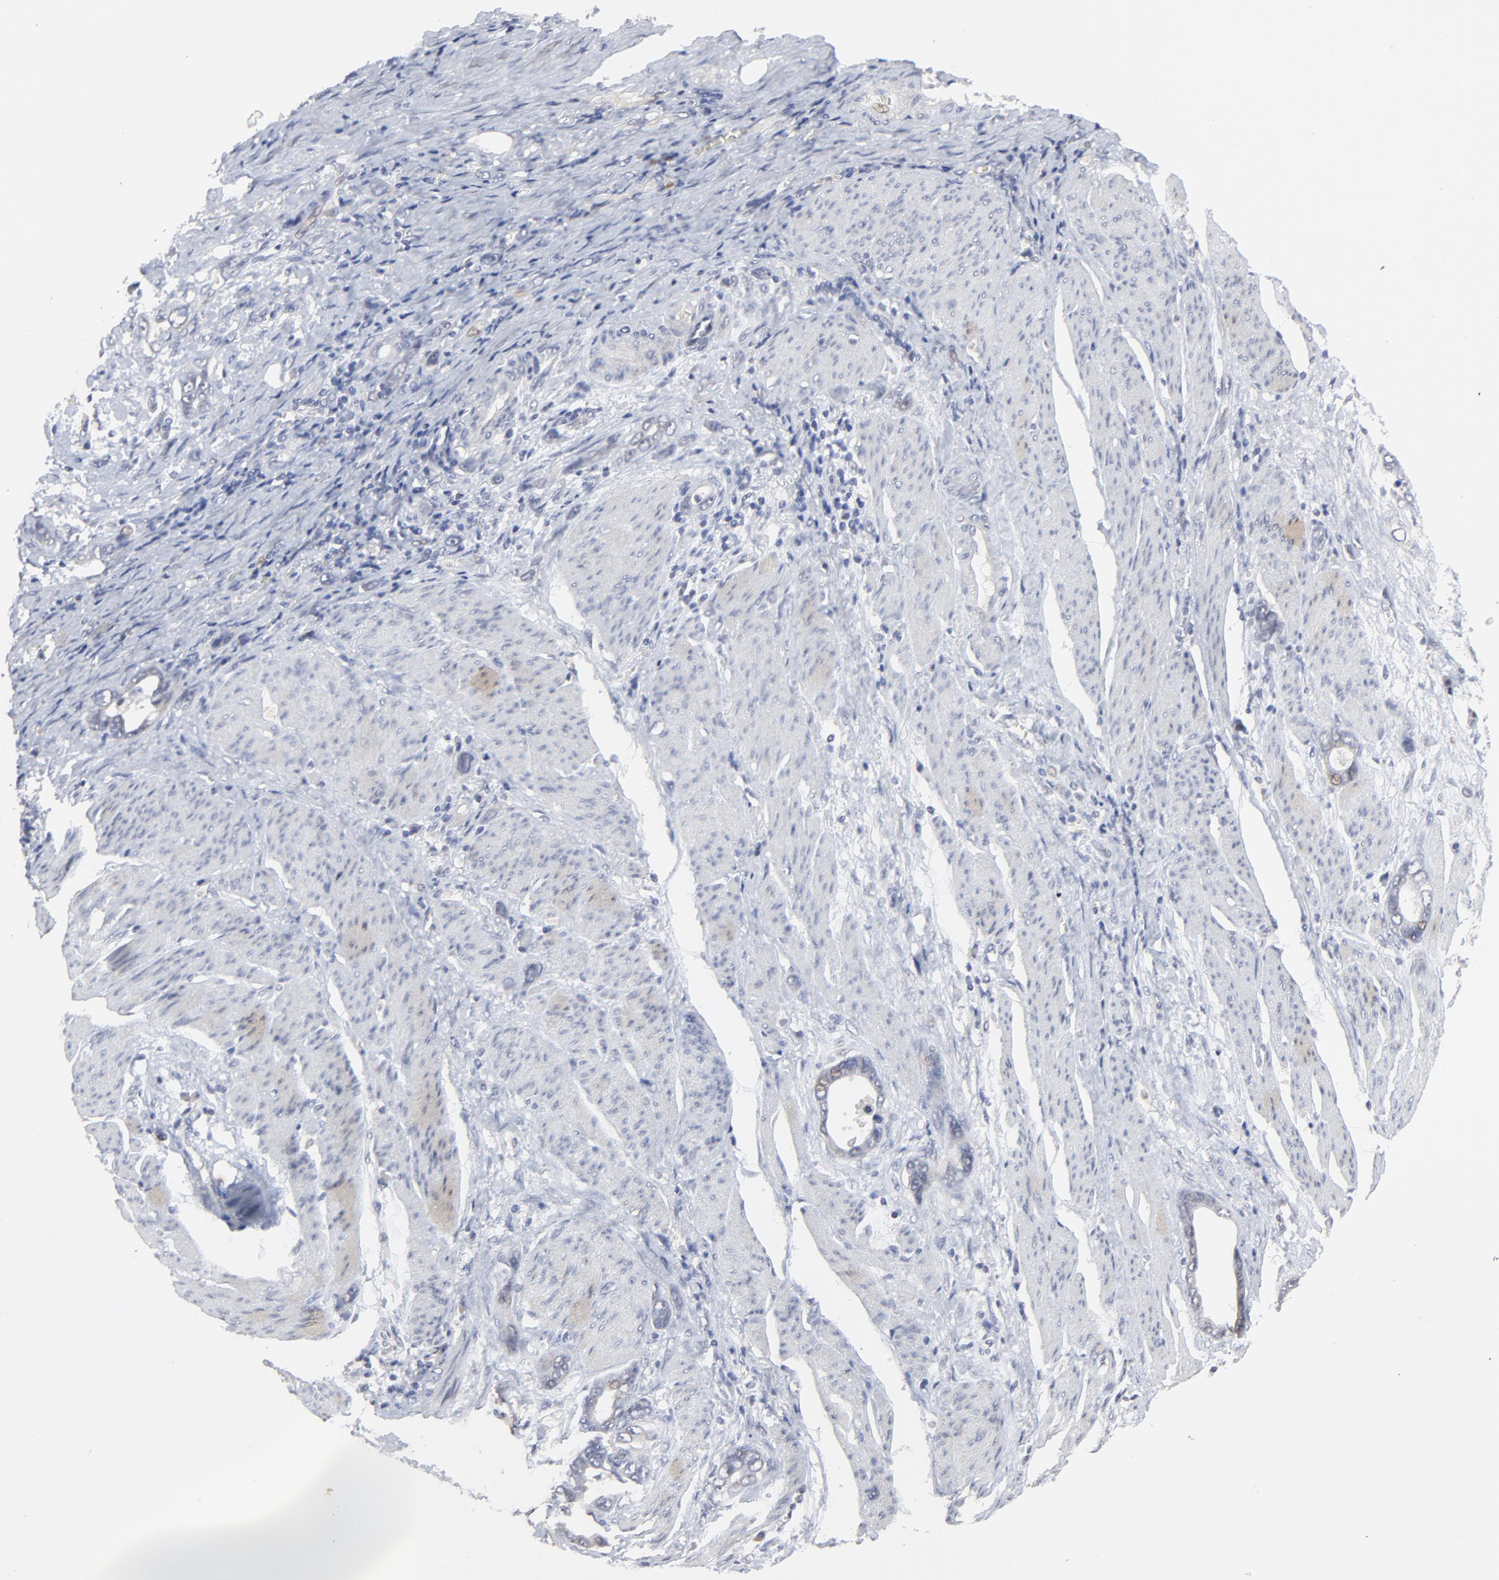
{"staining": {"intensity": "weak", "quantity": "<25%", "location": "nuclear"}, "tissue": "stomach cancer", "cell_type": "Tumor cells", "image_type": "cancer", "snomed": [{"axis": "morphology", "description": "Adenocarcinoma, NOS"}, {"axis": "topography", "description": "Stomach"}], "caption": "DAB (3,3'-diaminobenzidine) immunohistochemical staining of human stomach cancer demonstrates no significant staining in tumor cells.", "gene": "FAM199X", "patient": {"sex": "male", "age": 78}}